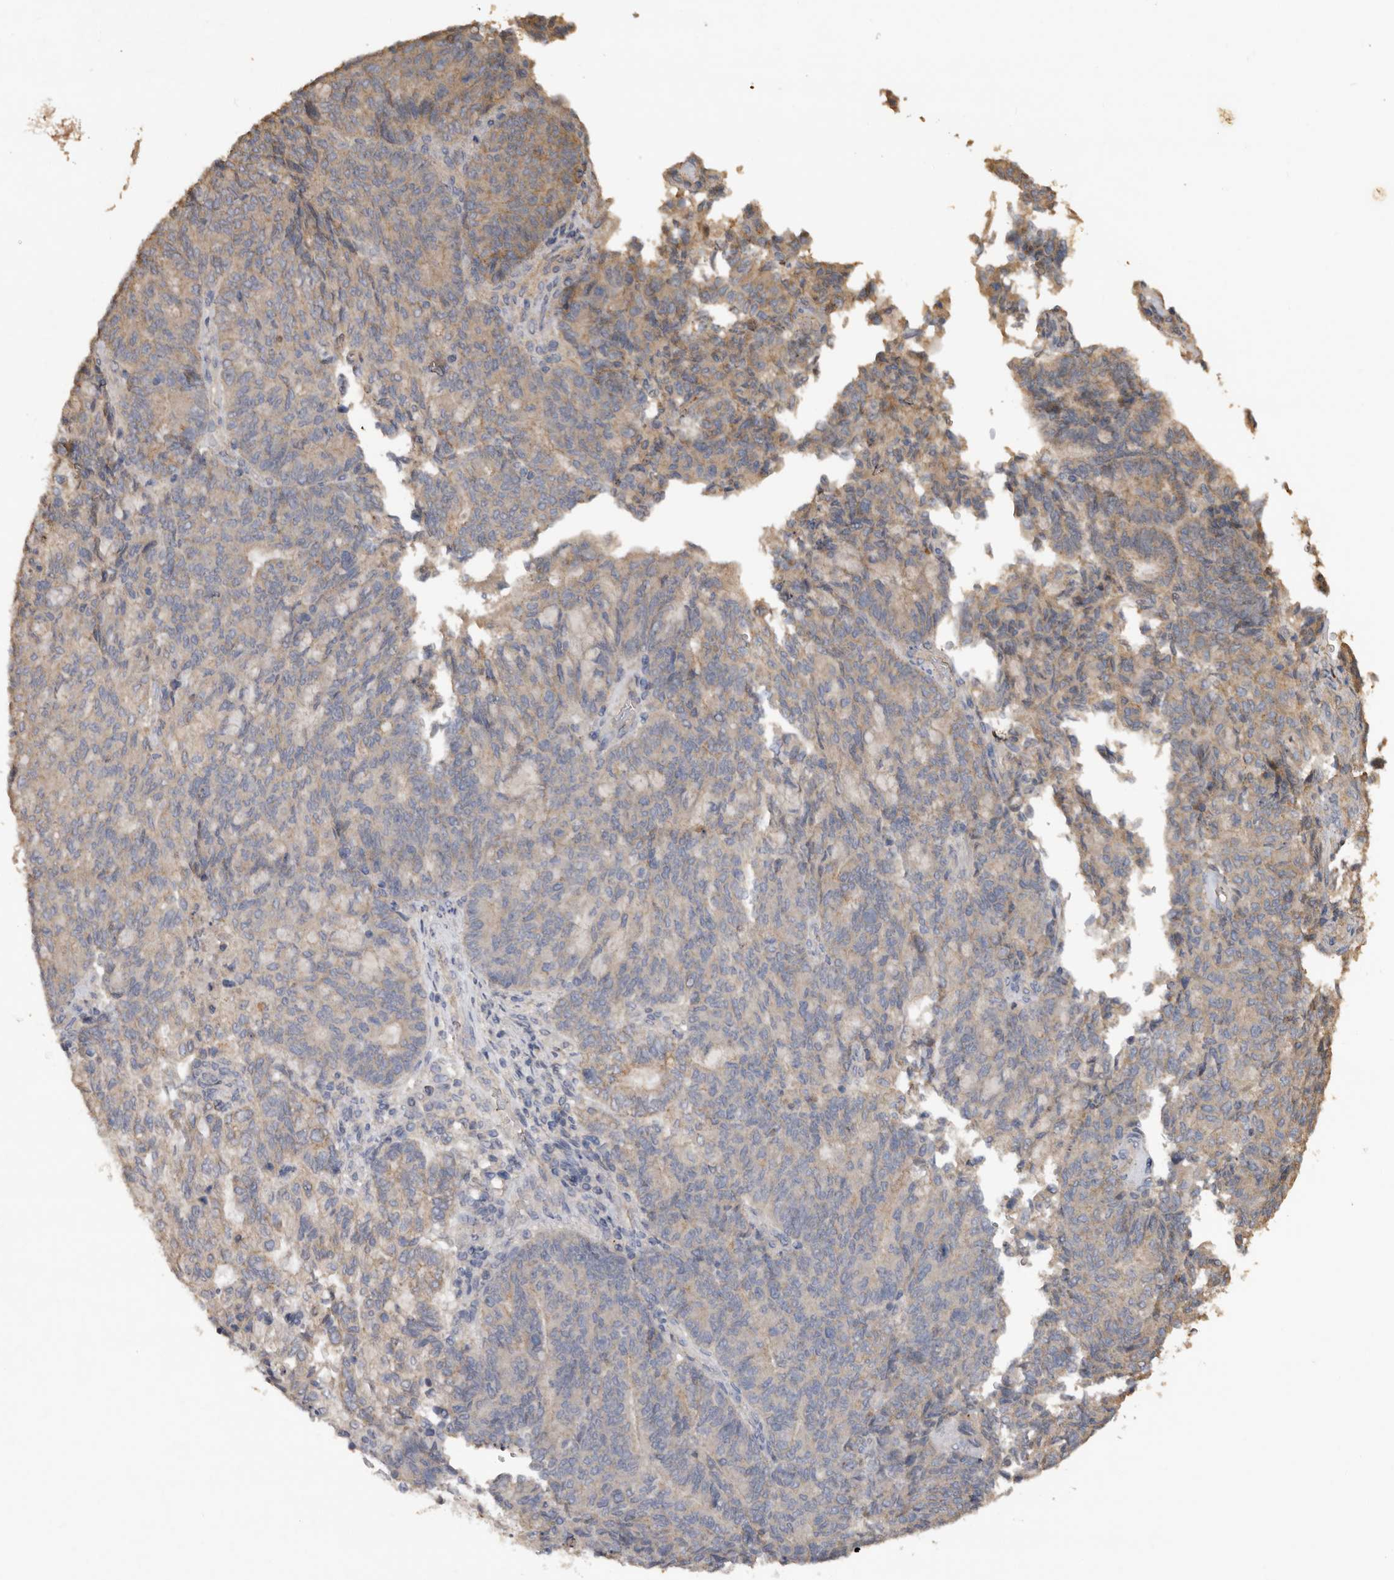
{"staining": {"intensity": "weak", "quantity": "<25%", "location": "cytoplasmic/membranous"}, "tissue": "endometrial cancer", "cell_type": "Tumor cells", "image_type": "cancer", "snomed": [{"axis": "morphology", "description": "Adenocarcinoma, NOS"}, {"axis": "topography", "description": "Endometrium"}], "caption": "Immunohistochemistry (IHC) histopathology image of neoplastic tissue: endometrial cancer (adenocarcinoma) stained with DAB (3,3'-diaminobenzidine) reveals no significant protein expression in tumor cells. The staining was performed using DAB (3,3'-diaminobenzidine) to visualize the protein expression in brown, while the nuclei were stained in blue with hematoxylin (Magnification: 20x).", "gene": "HYAL4", "patient": {"sex": "female", "age": 80}}